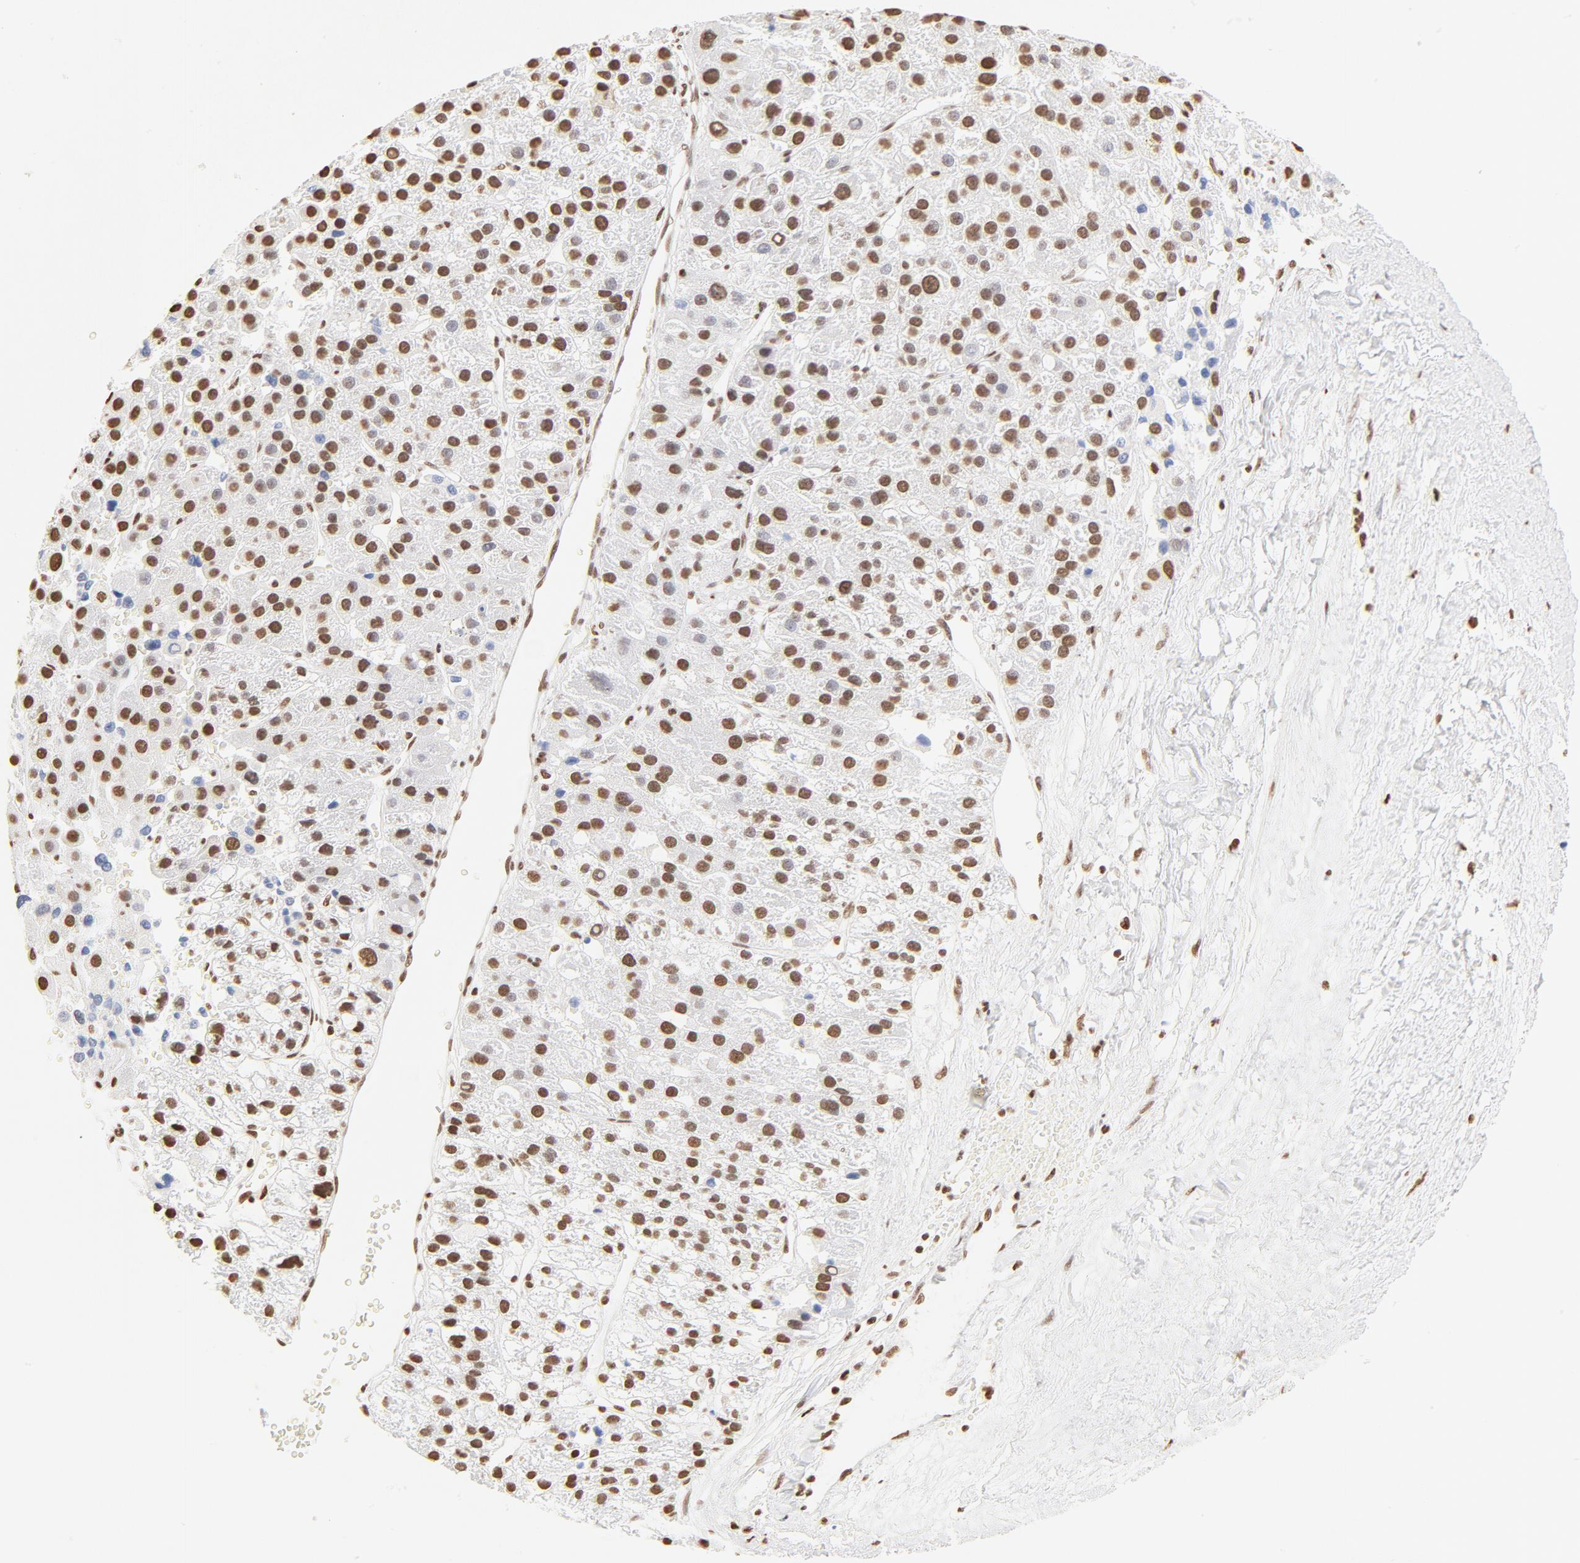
{"staining": {"intensity": "strong", "quantity": "25%-75%", "location": "nuclear"}, "tissue": "liver cancer", "cell_type": "Tumor cells", "image_type": "cancer", "snomed": [{"axis": "morphology", "description": "Carcinoma, Hepatocellular, NOS"}, {"axis": "topography", "description": "Liver"}], "caption": "Liver hepatocellular carcinoma was stained to show a protein in brown. There is high levels of strong nuclear expression in approximately 25%-75% of tumor cells.", "gene": "ZNF540", "patient": {"sex": "female", "age": 85}}